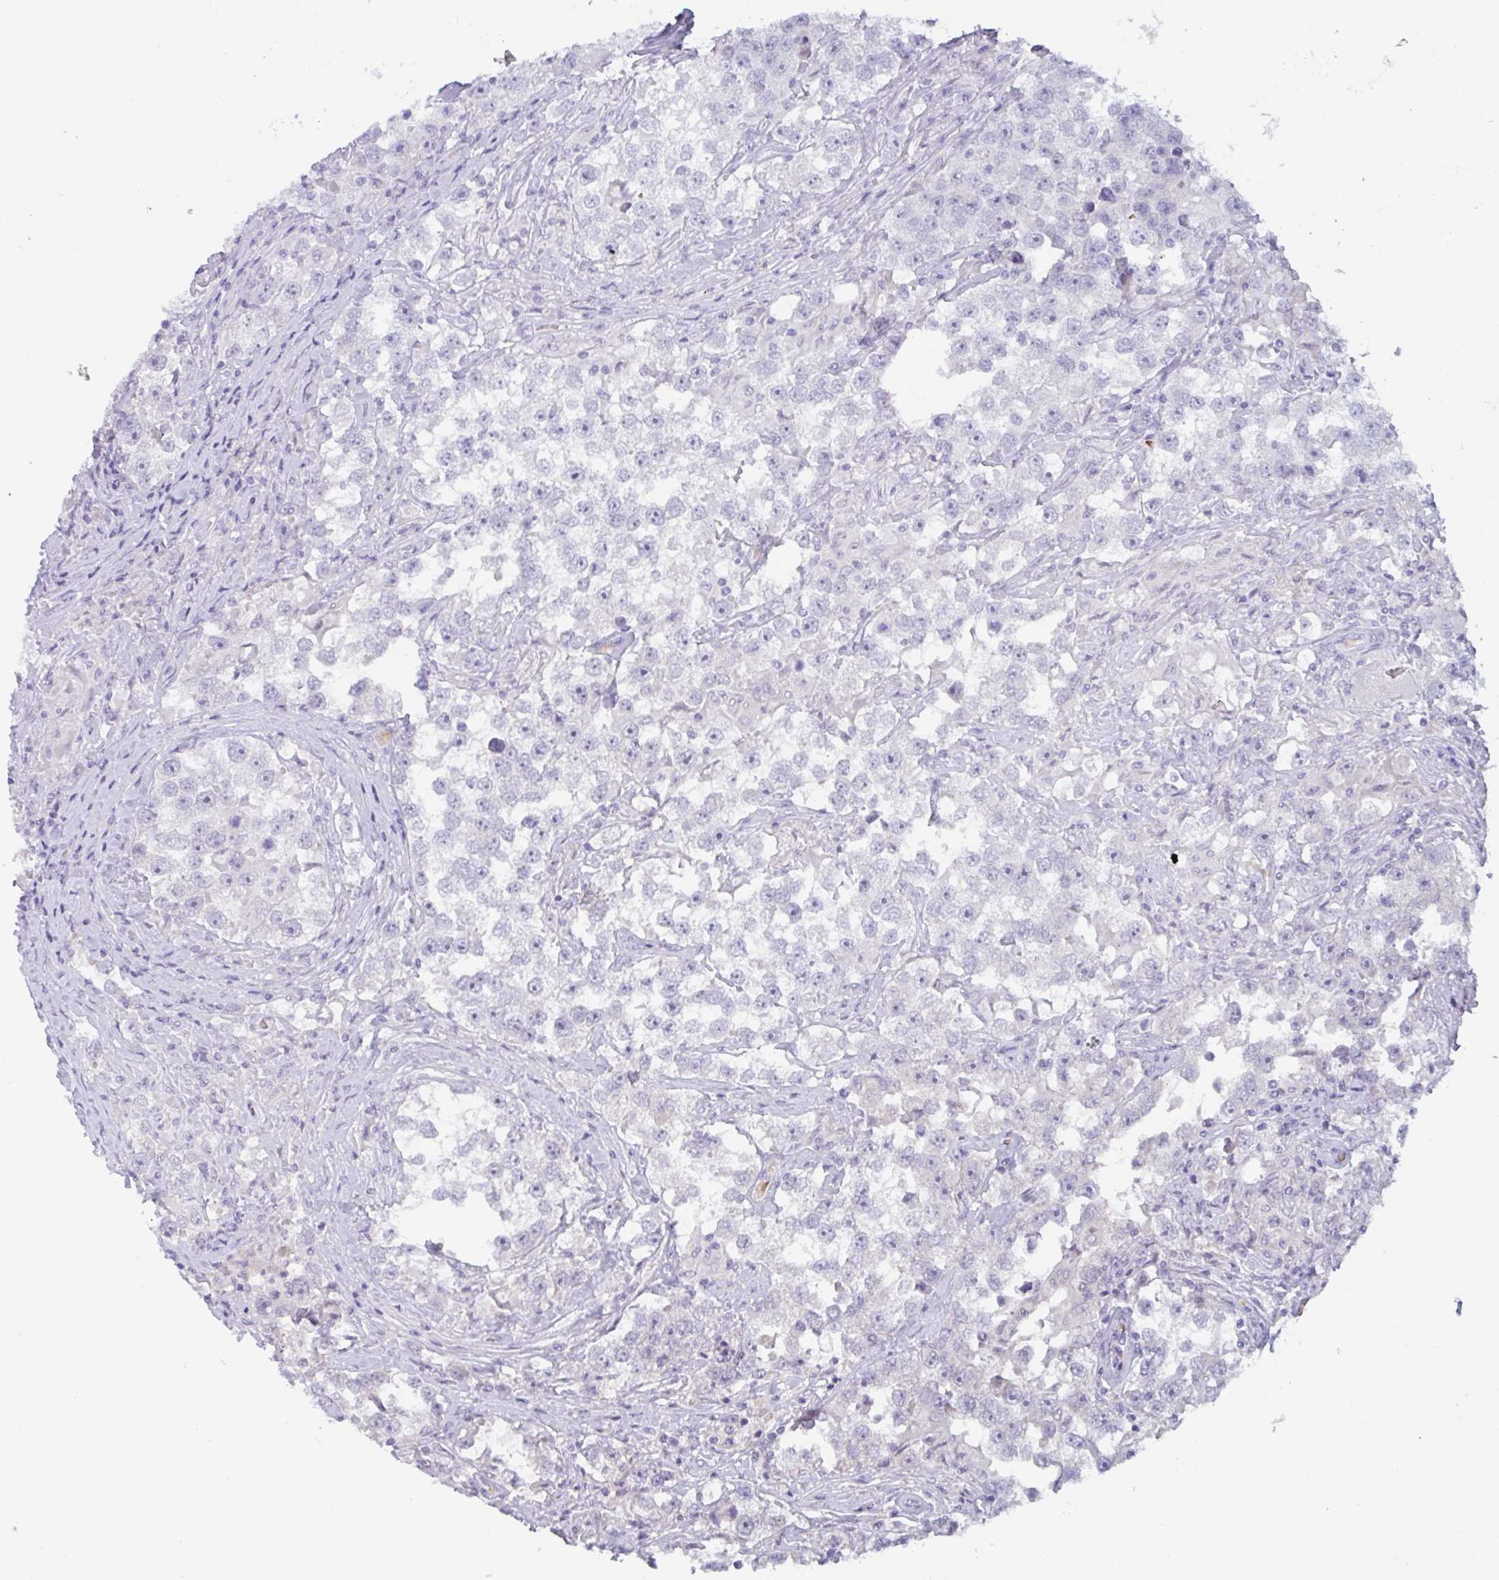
{"staining": {"intensity": "negative", "quantity": "none", "location": "none"}, "tissue": "testis cancer", "cell_type": "Tumor cells", "image_type": "cancer", "snomed": [{"axis": "morphology", "description": "Seminoma, NOS"}, {"axis": "topography", "description": "Testis"}], "caption": "Histopathology image shows no protein staining in tumor cells of testis cancer tissue.", "gene": "RHAG", "patient": {"sex": "male", "age": 46}}